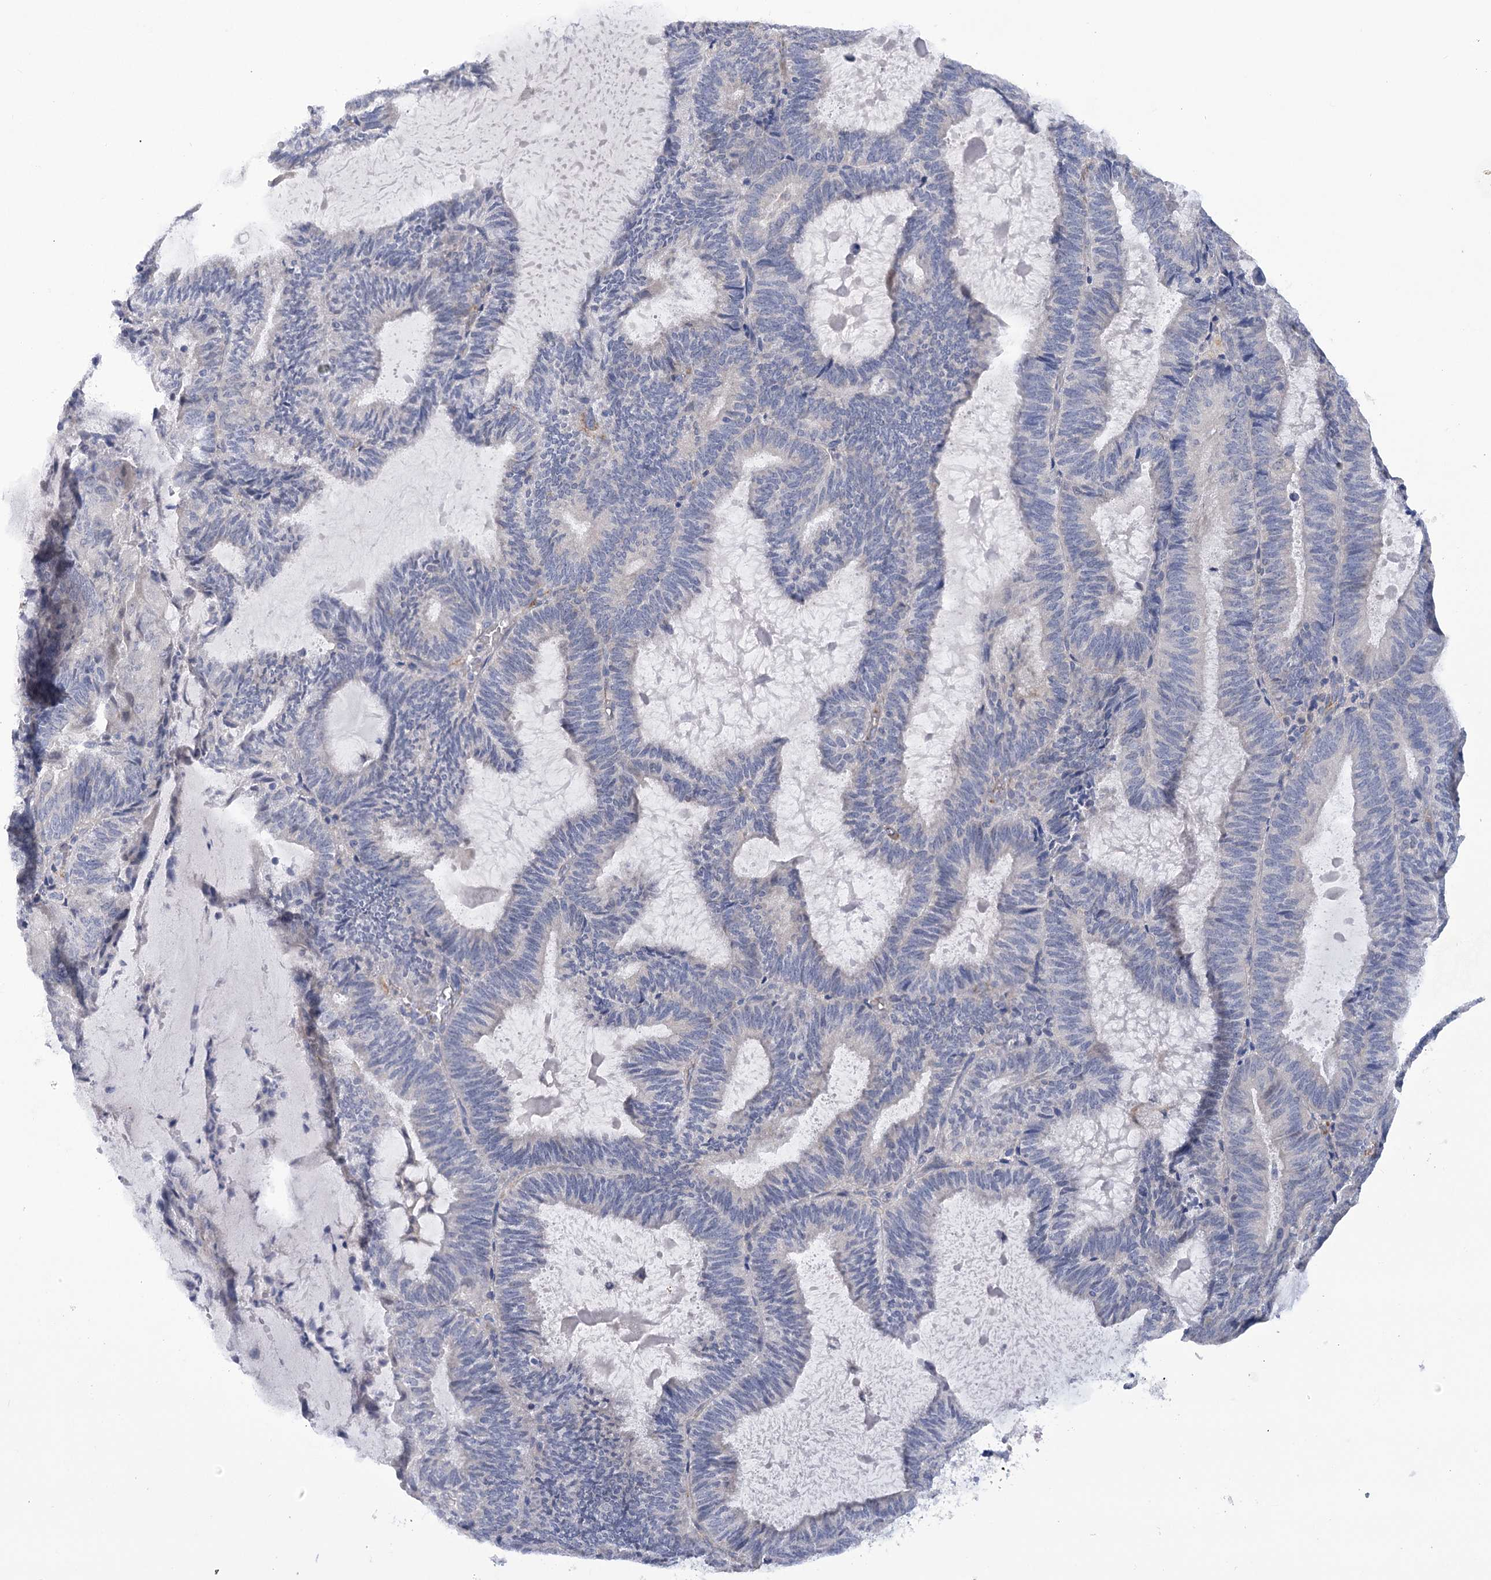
{"staining": {"intensity": "negative", "quantity": "none", "location": "none"}, "tissue": "endometrial cancer", "cell_type": "Tumor cells", "image_type": "cancer", "snomed": [{"axis": "morphology", "description": "Adenocarcinoma, NOS"}, {"axis": "topography", "description": "Endometrium"}], "caption": "High magnification brightfield microscopy of adenocarcinoma (endometrial) stained with DAB (brown) and counterstained with hematoxylin (blue): tumor cells show no significant staining.", "gene": "DCUN1D1", "patient": {"sex": "female", "age": 81}}